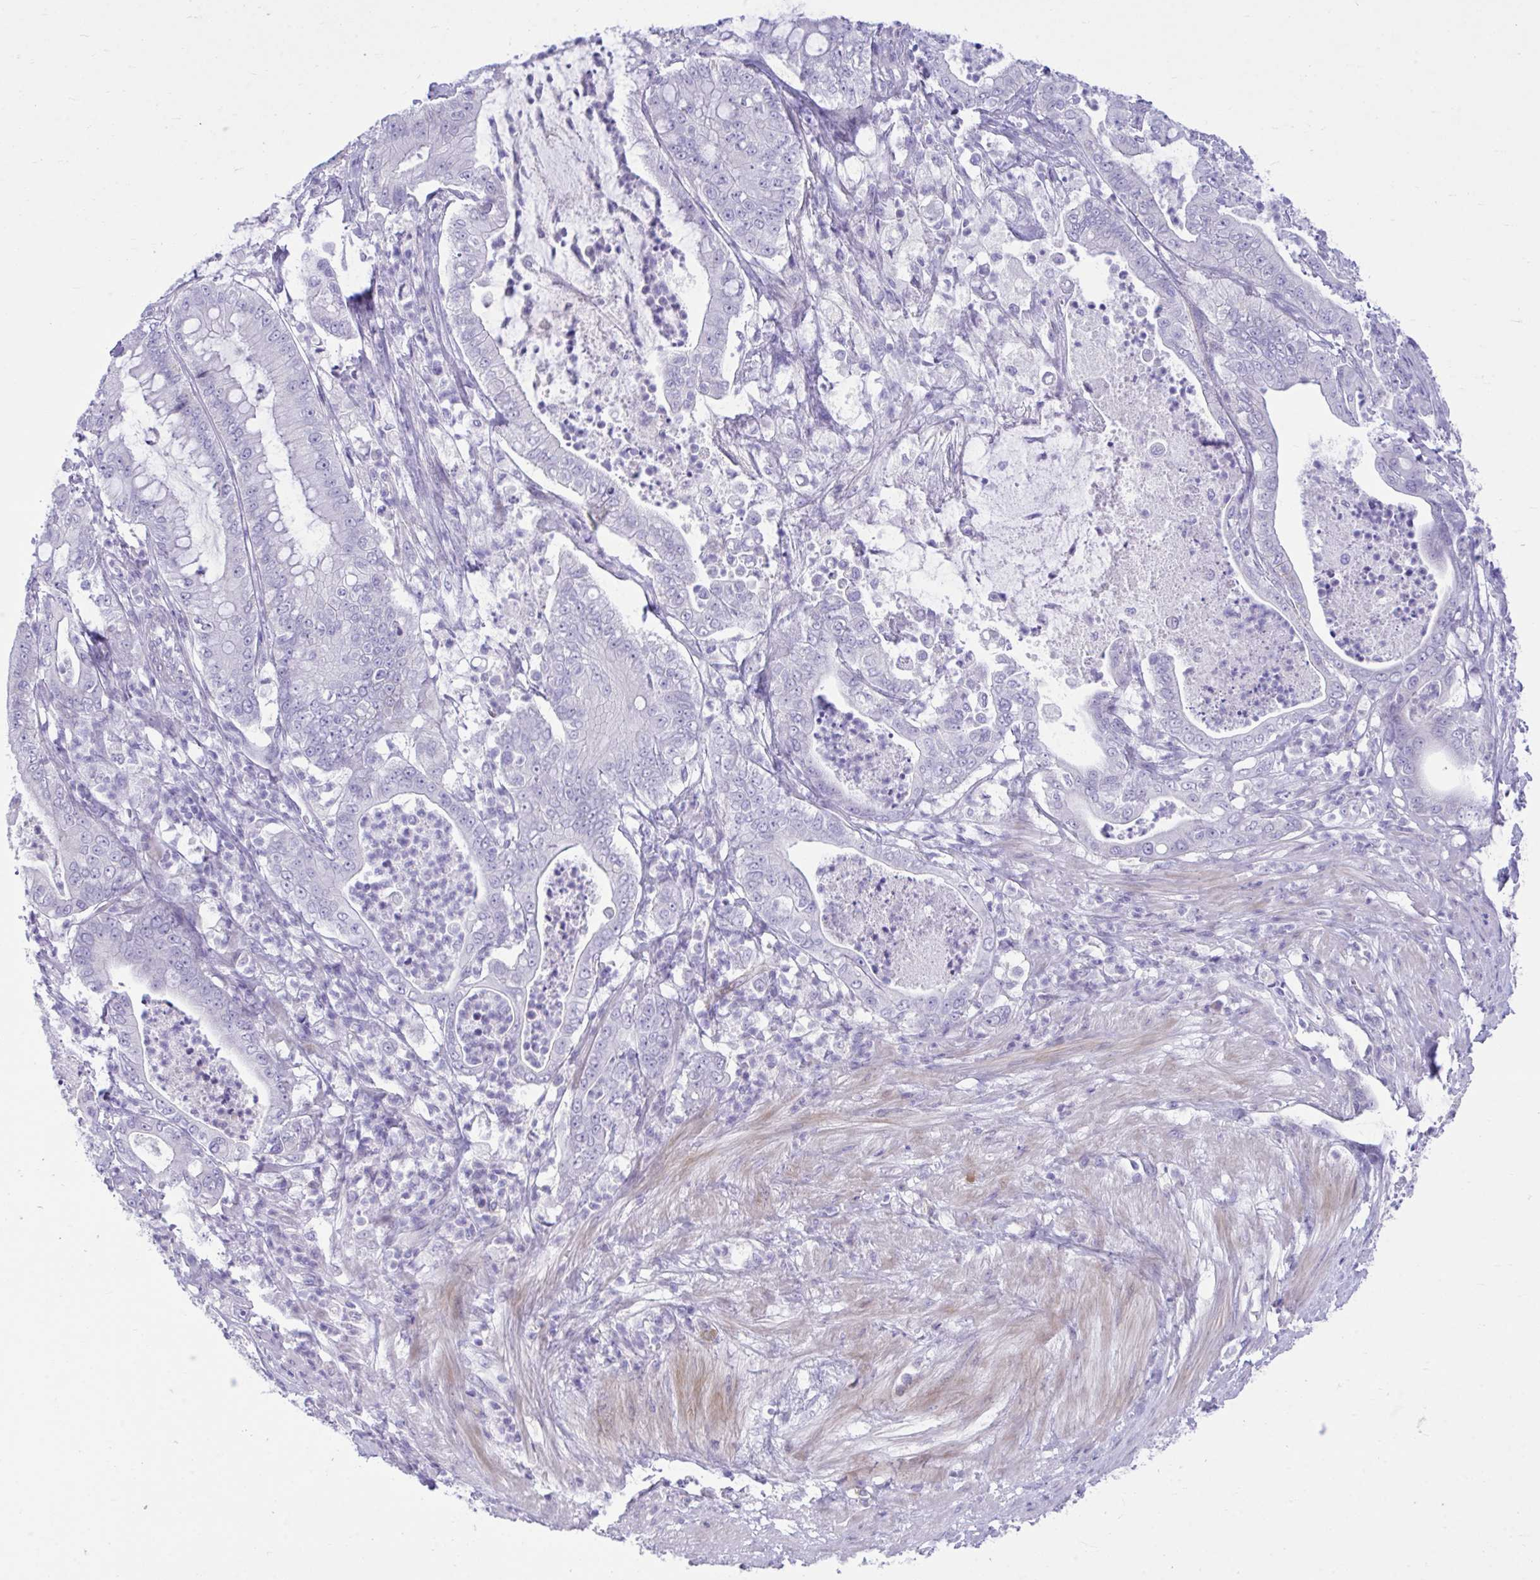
{"staining": {"intensity": "negative", "quantity": "none", "location": "none"}, "tissue": "pancreatic cancer", "cell_type": "Tumor cells", "image_type": "cancer", "snomed": [{"axis": "morphology", "description": "Adenocarcinoma, NOS"}, {"axis": "topography", "description": "Pancreas"}], "caption": "IHC image of adenocarcinoma (pancreatic) stained for a protein (brown), which shows no expression in tumor cells.", "gene": "MED9", "patient": {"sex": "male", "age": 71}}